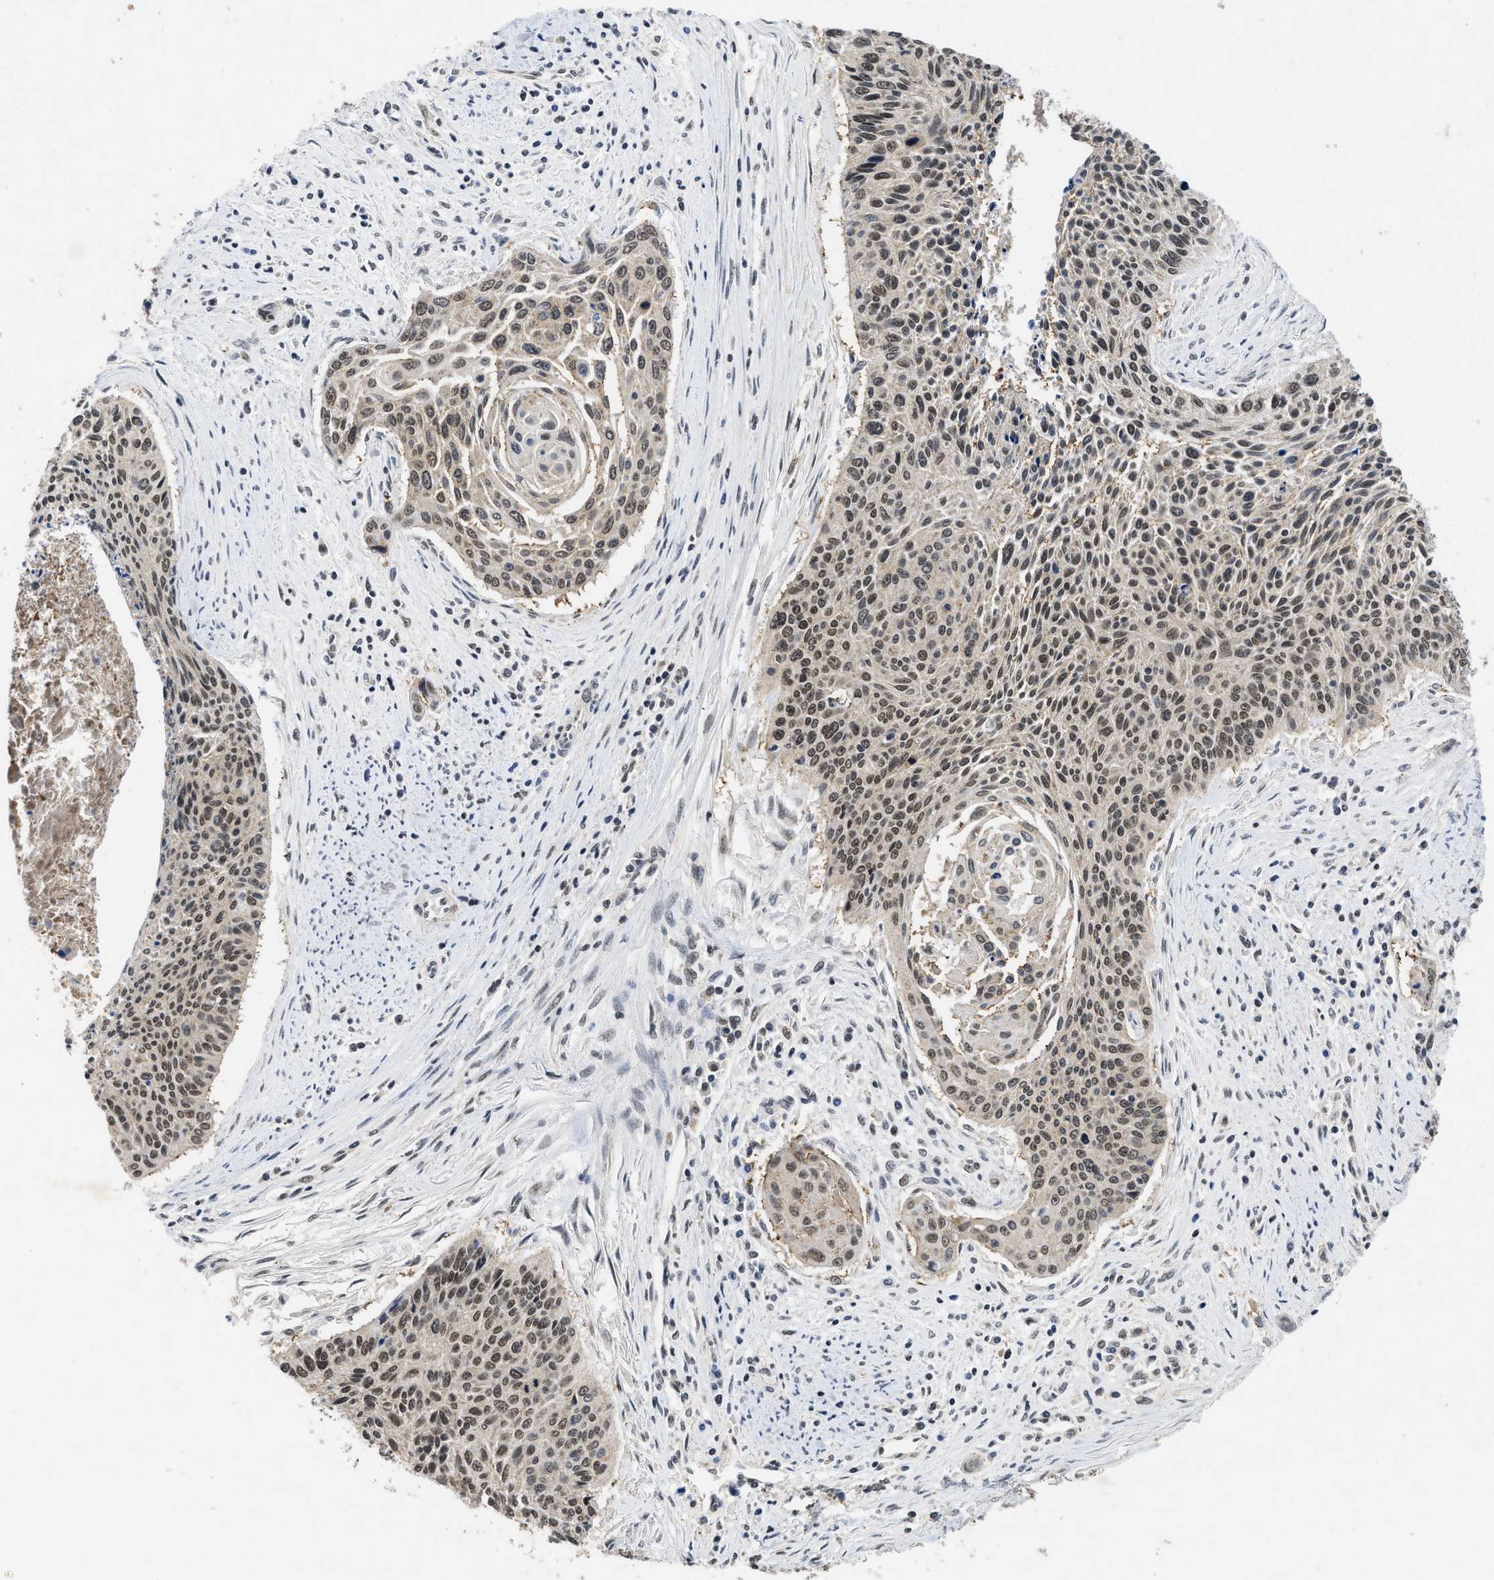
{"staining": {"intensity": "moderate", "quantity": ">75%", "location": "nuclear"}, "tissue": "cervical cancer", "cell_type": "Tumor cells", "image_type": "cancer", "snomed": [{"axis": "morphology", "description": "Squamous cell carcinoma, NOS"}, {"axis": "topography", "description": "Cervix"}], "caption": "This photomicrograph reveals squamous cell carcinoma (cervical) stained with IHC to label a protein in brown. The nuclear of tumor cells show moderate positivity for the protein. Nuclei are counter-stained blue.", "gene": "ZNF346", "patient": {"sex": "female", "age": 55}}